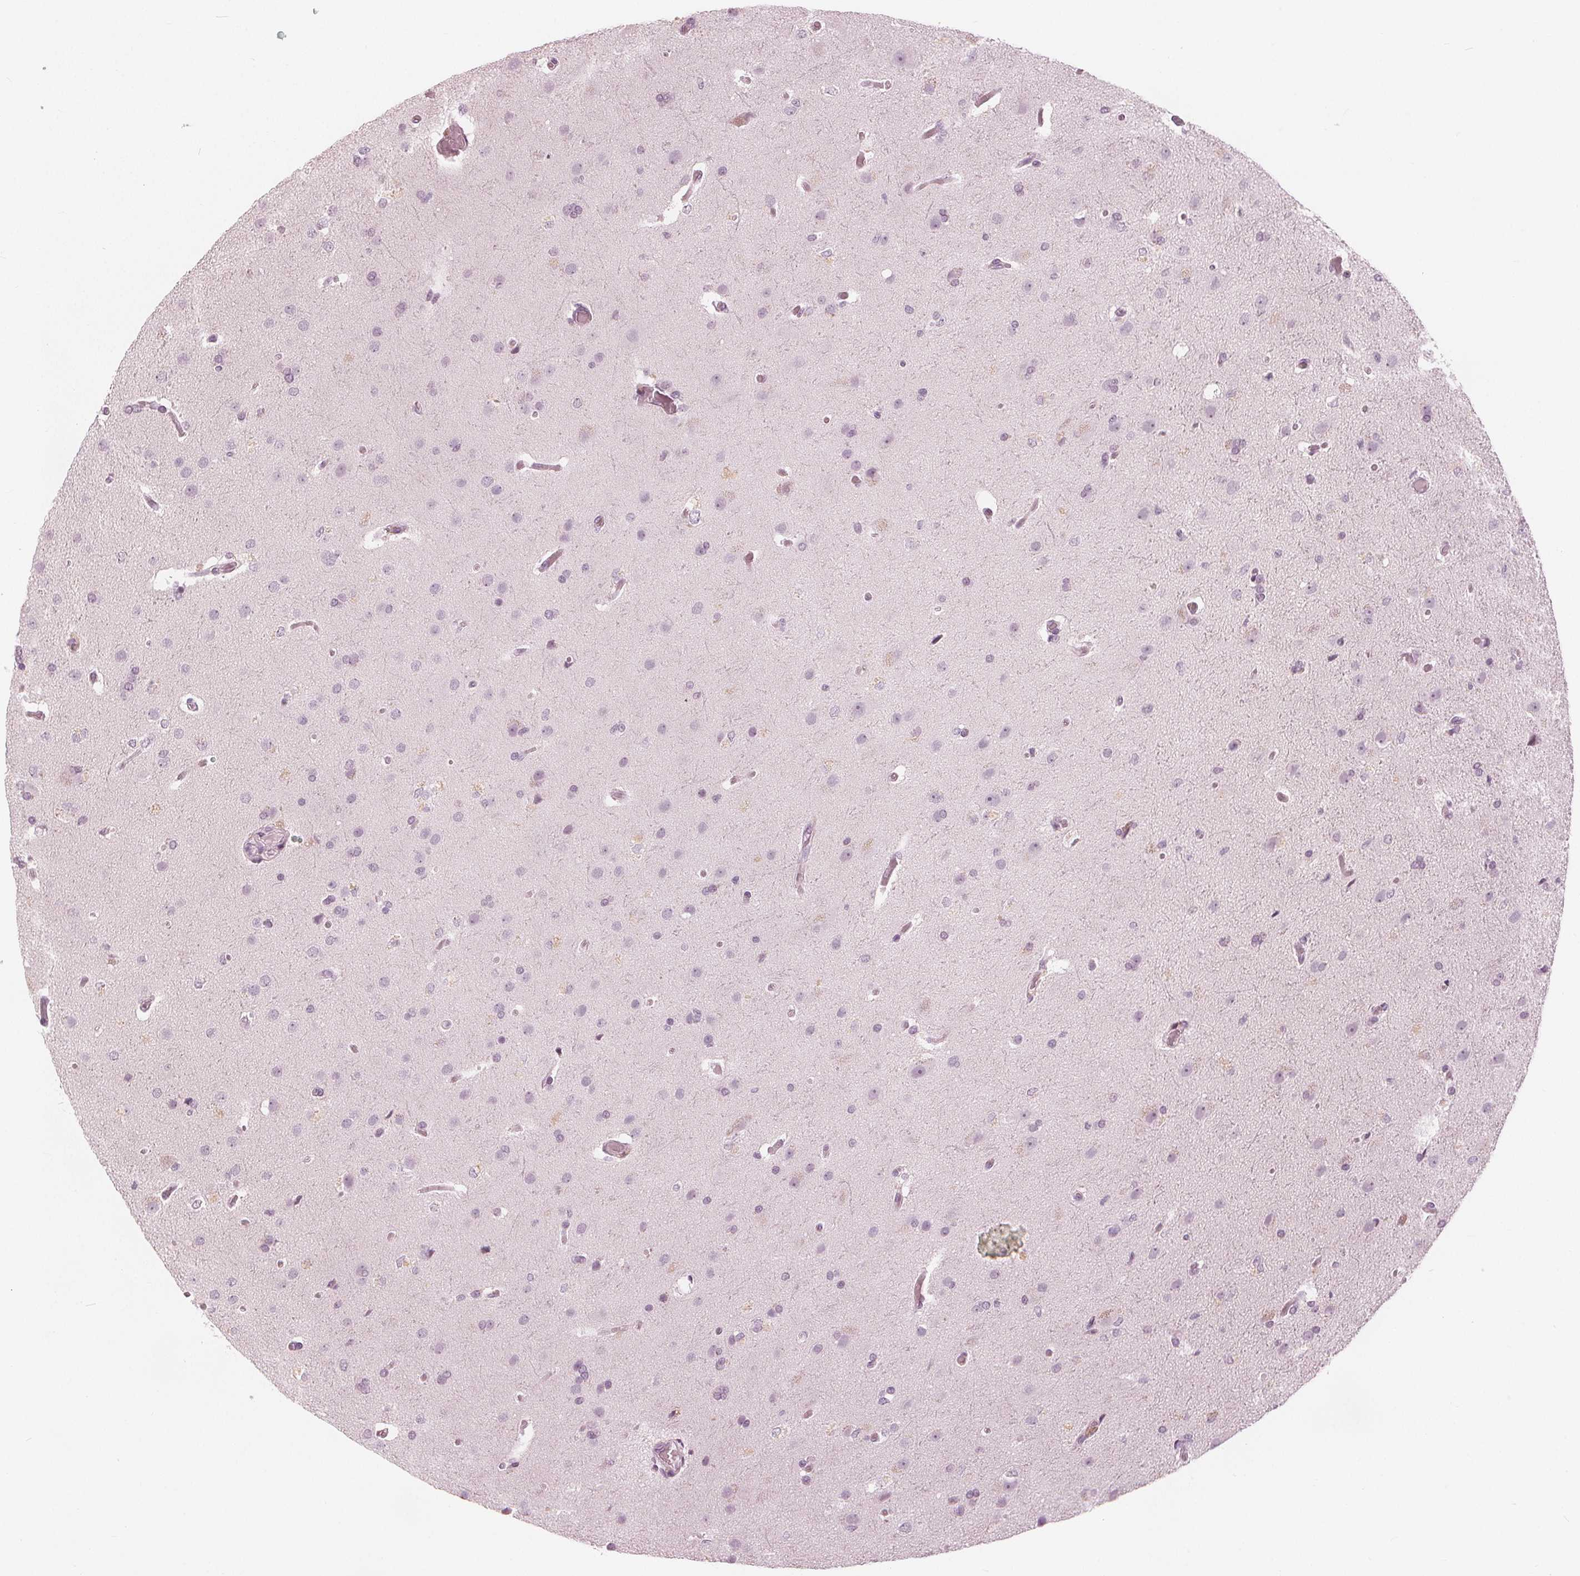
{"staining": {"intensity": "negative", "quantity": "none", "location": "none"}, "tissue": "glioma", "cell_type": "Tumor cells", "image_type": "cancer", "snomed": [{"axis": "morphology", "description": "Glioma, malignant, High grade"}, {"axis": "topography", "description": "Brain"}], "caption": "Tumor cells show no significant expression in glioma.", "gene": "PAEP", "patient": {"sex": "male", "age": 68}}